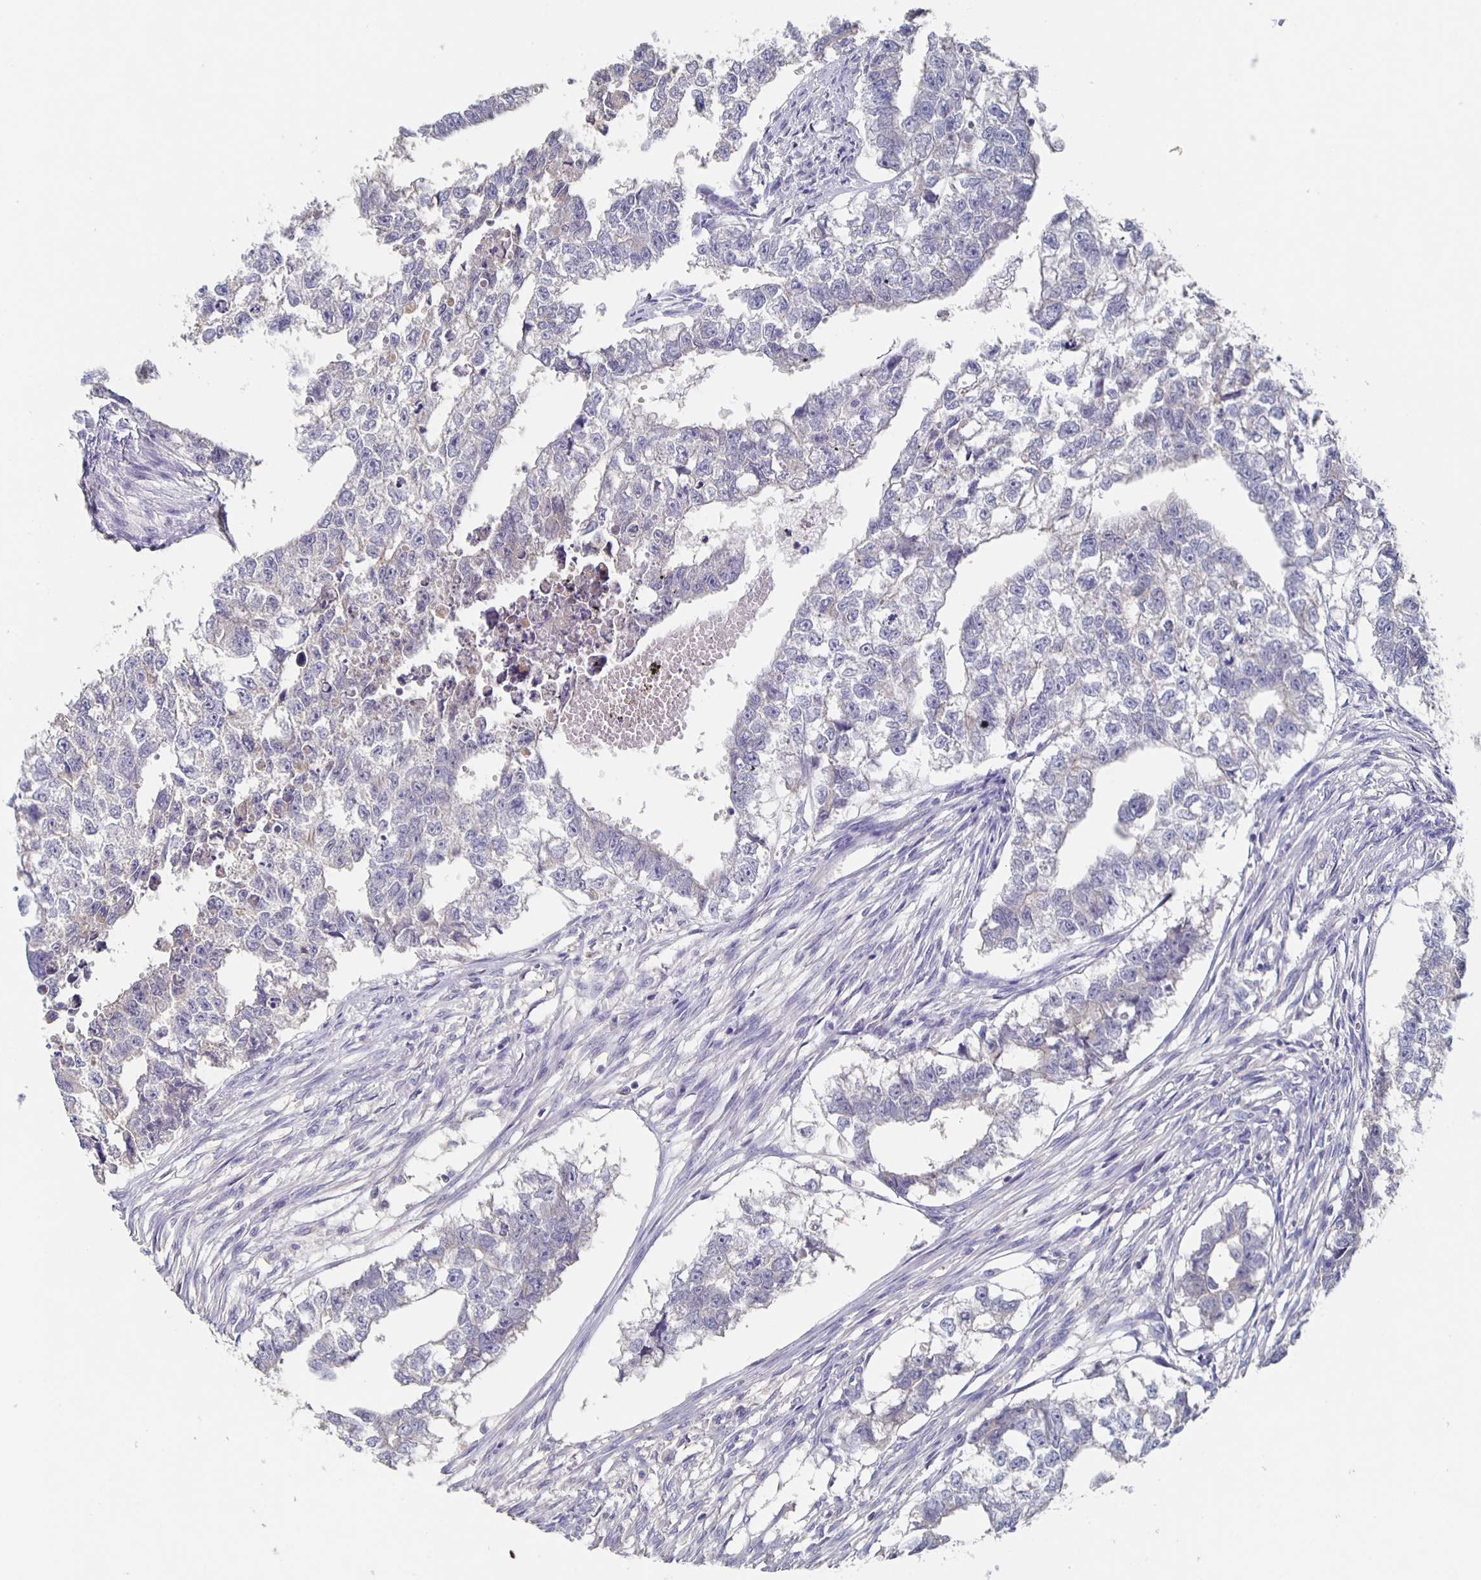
{"staining": {"intensity": "negative", "quantity": "none", "location": "none"}, "tissue": "testis cancer", "cell_type": "Tumor cells", "image_type": "cancer", "snomed": [{"axis": "morphology", "description": "Carcinoma, Embryonal, NOS"}, {"axis": "morphology", "description": "Teratoma, malignant, NOS"}, {"axis": "topography", "description": "Testis"}], "caption": "This photomicrograph is of testis teratoma (malignant) stained with IHC to label a protein in brown with the nuclei are counter-stained blue. There is no positivity in tumor cells. (Stains: DAB (3,3'-diaminobenzidine) immunohistochemistry (IHC) with hematoxylin counter stain, Microscopy: brightfield microscopy at high magnification).", "gene": "CACNA2D2", "patient": {"sex": "male", "age": 44}}